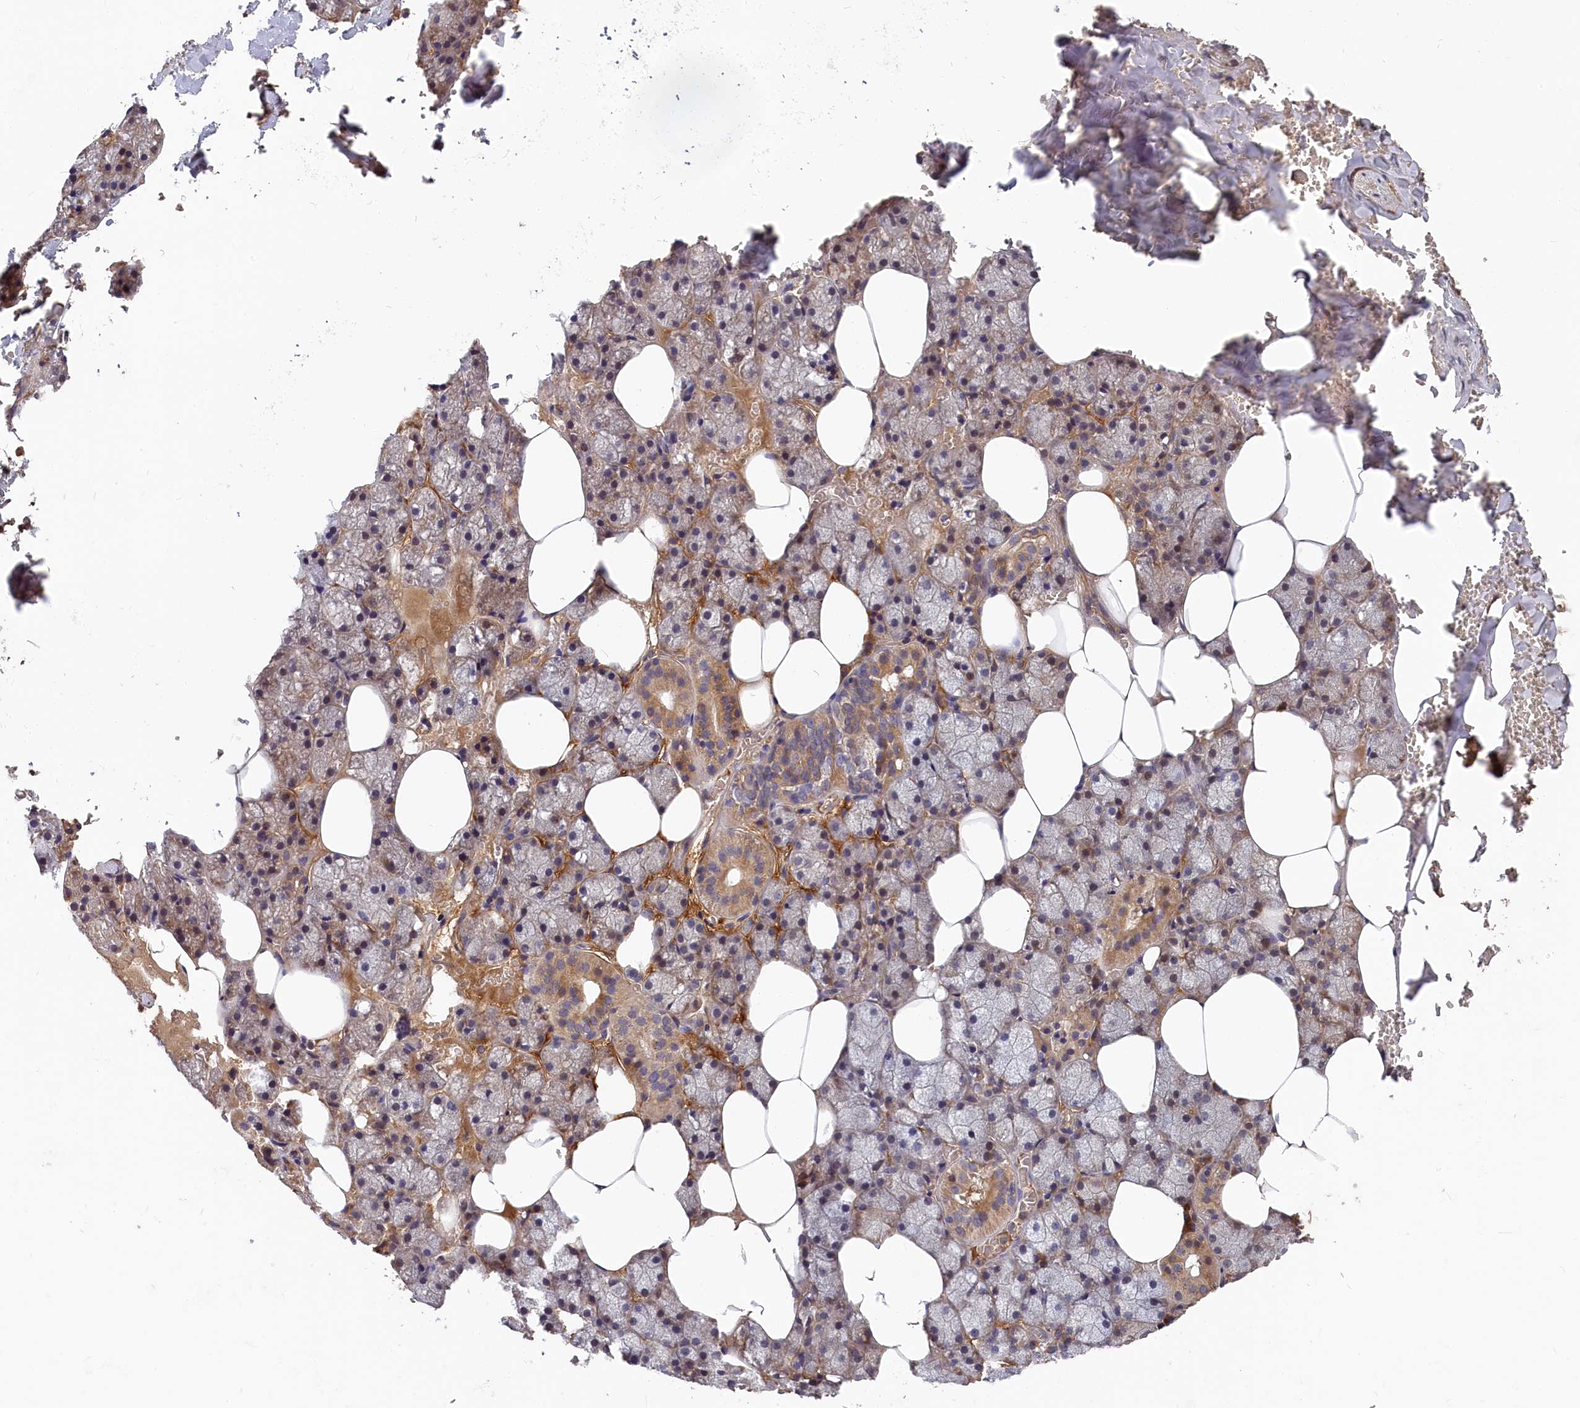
{"staining": {"intensity": "moderate", "quantity": "25%-75%", "location": "cytoplasmic/membranous"}, "tissue": "salivary gland", "cell_type": "Glandular cells", "image_type": "normal", "snomed": [{"axis": "morphology", "description": "Normal tissue, NOS"}, {"axis": "topography", "description": "Salivary gland"}], "caption": "Salivary gland was stained to show a protein in brown. There is medium levels of moderate cytoplasmic/membranous positivity in approximately 25%-75% of glandular cells. (brown staining indicates protein expression, while blue staining denotes nuclei).", "gene": "ITIH1", "patient": {"sex": "male", "age": 62}}